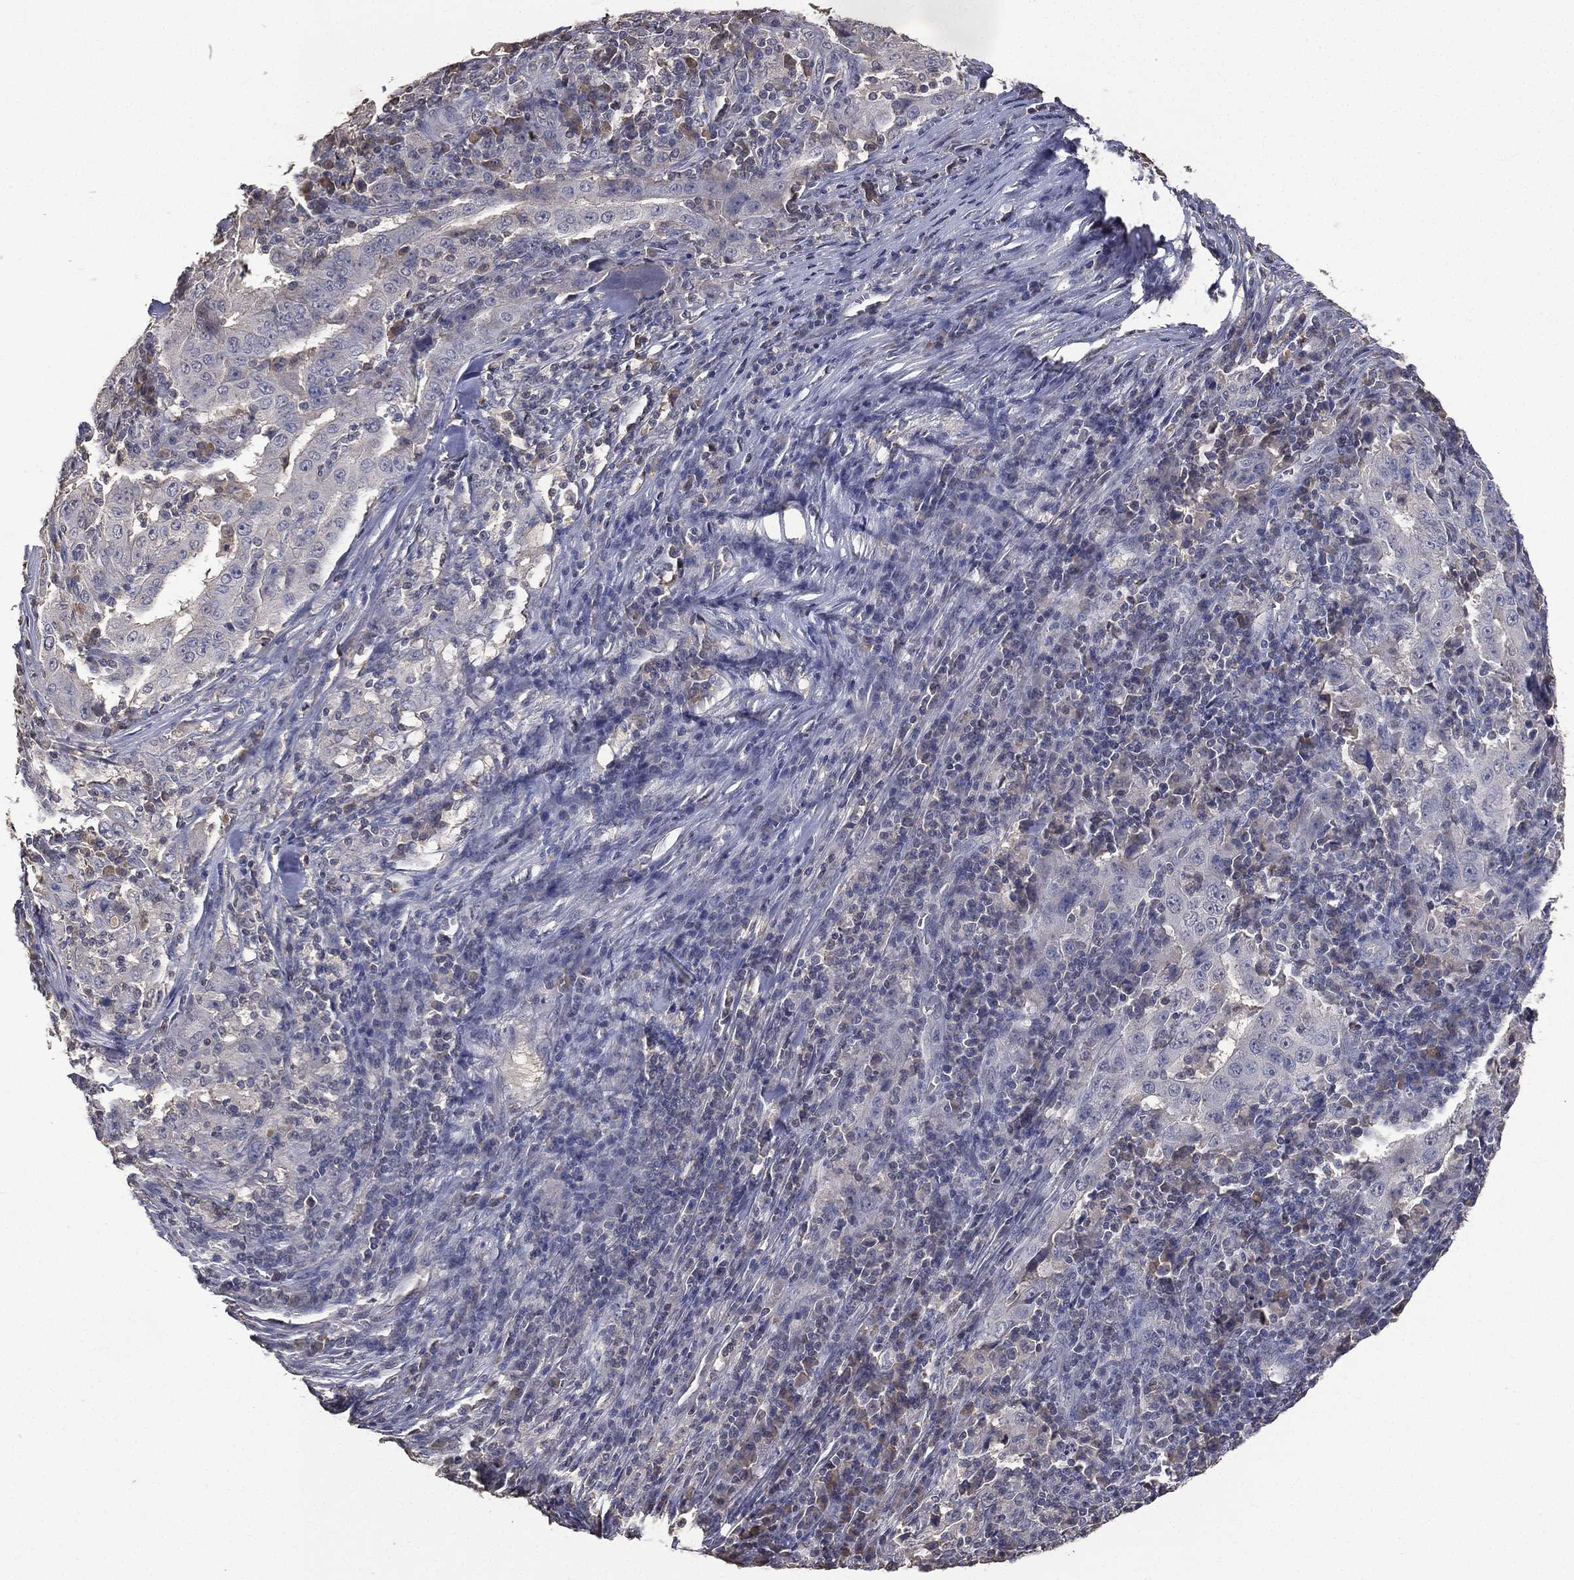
{"staining": {"intensity": "negative", "quantity": "none", "location": "none"}, "tissue": "pancreatic cancer", "cell_type": "Tumor cells", "image_type": "cancer", "snomed": [{"axis": "morphology", "description": "Adenocarcinoma, NOS"}, {"axis": "topography", "description": "Pancreas"}], "caption": "This is an IHC histopathology image of pancreatic adenocarcinoma. There is no staining in tumor cells.", "gene": "SNAP25", "patient": {"sex": "male", "age": 63}}